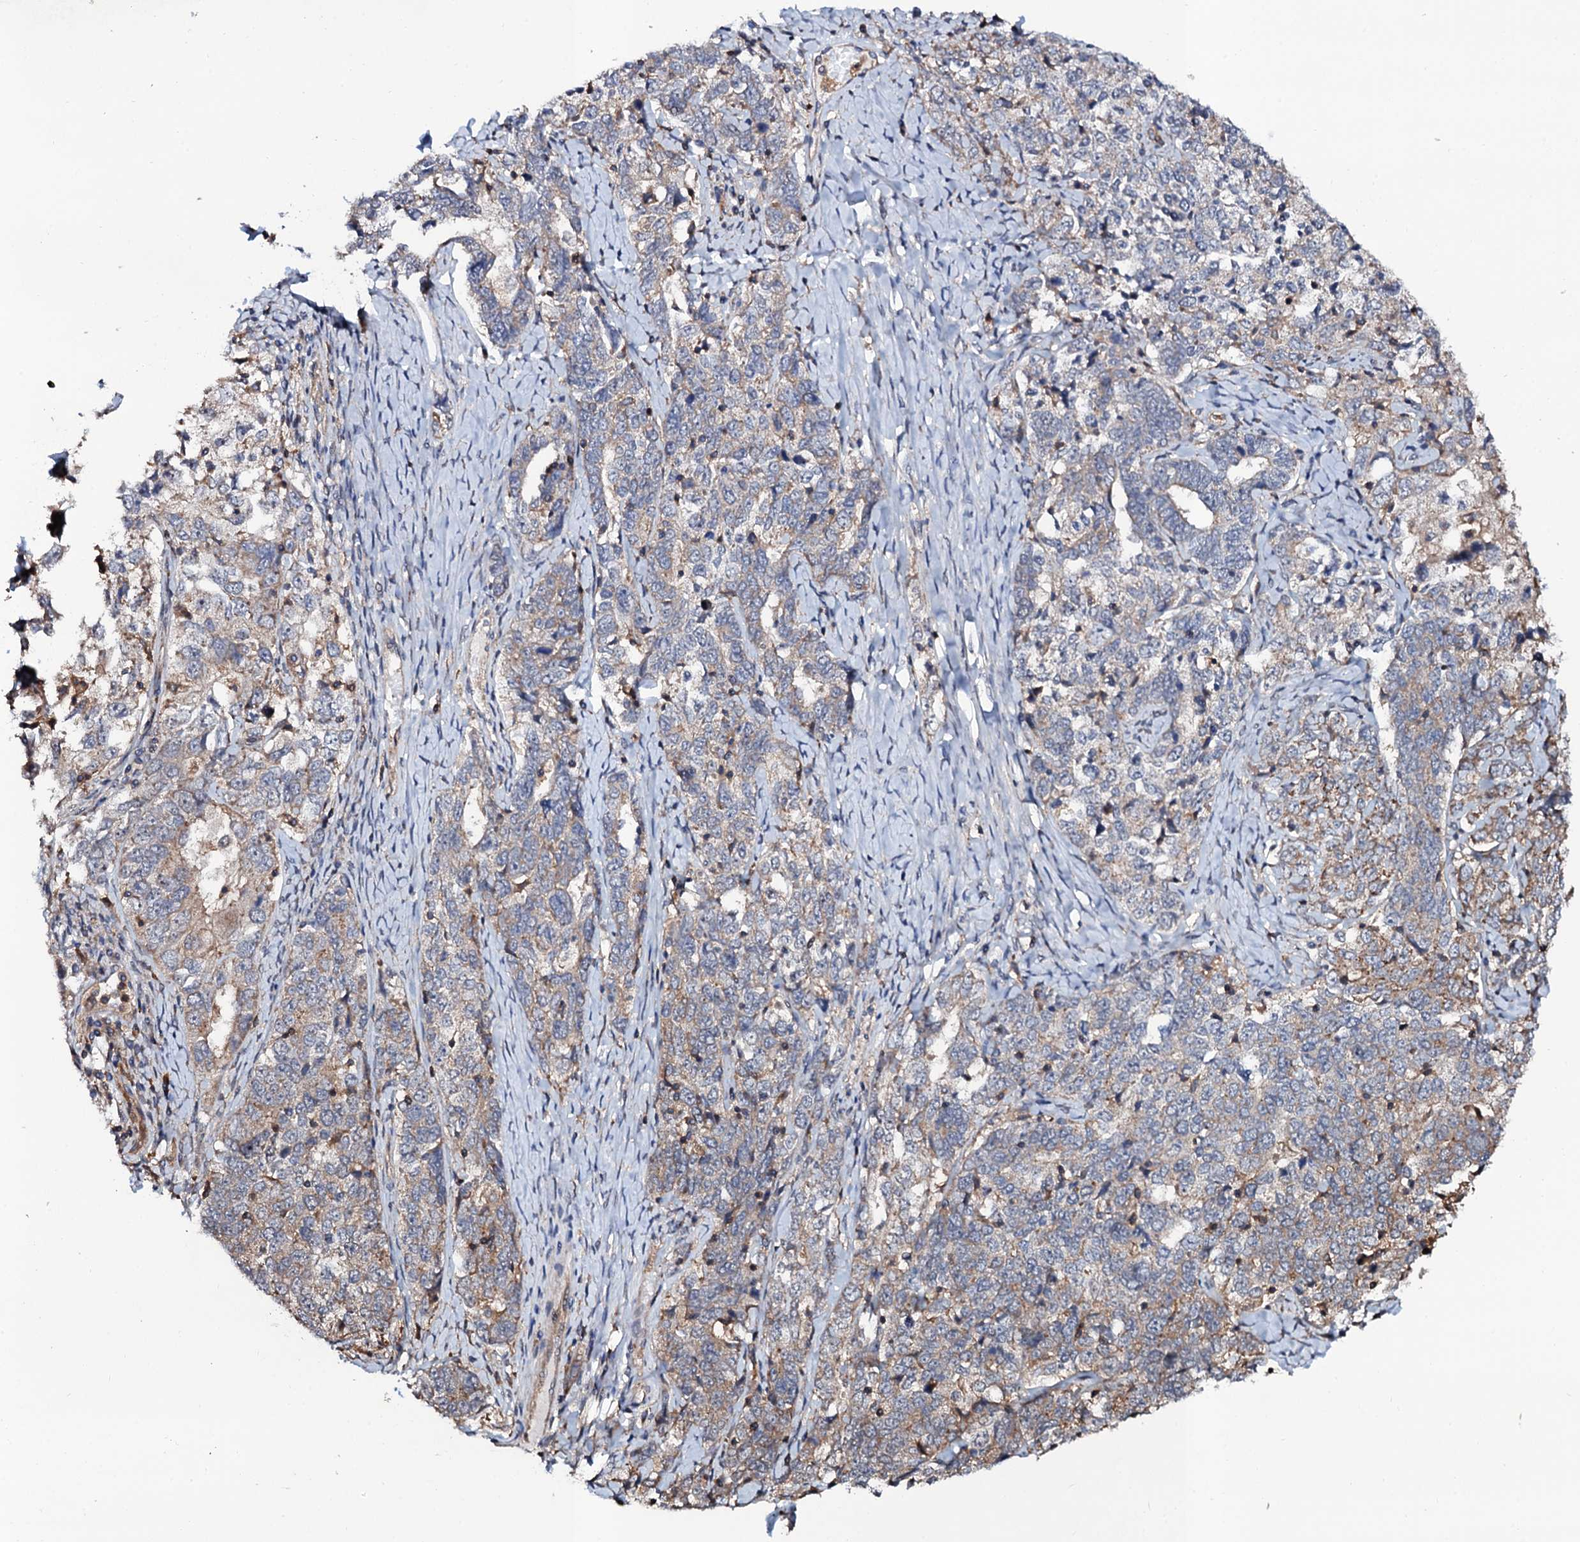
{"staining": {"intensity": "weak", "quantity": "25%-75%", "location": "cytoplasmic/membranous"}, "tissue": "ovarian cancer", "cell_type": "Tumor cells", "image_type": "cancer", "snomed": [{"axis": "morphology", "description": "Carcinoma, endometroid"}, {"axis": "topography", "description": "Ovary"}], "caption": "Immunohistochemistry staining of ovarian endometroid carcinoma, which demonstrates low levels of weak cytoplasmic/membranous staining in approximately 25%-75% of tumor cells indicating weak cytoplasmic/membranous protein expression. The staining was performed using DAB (brown) for protein detection and nuclei were counterstained in hematoxylin (blue).", "gene": "COG6", "patient": {"sex": "female", "age": 62}}